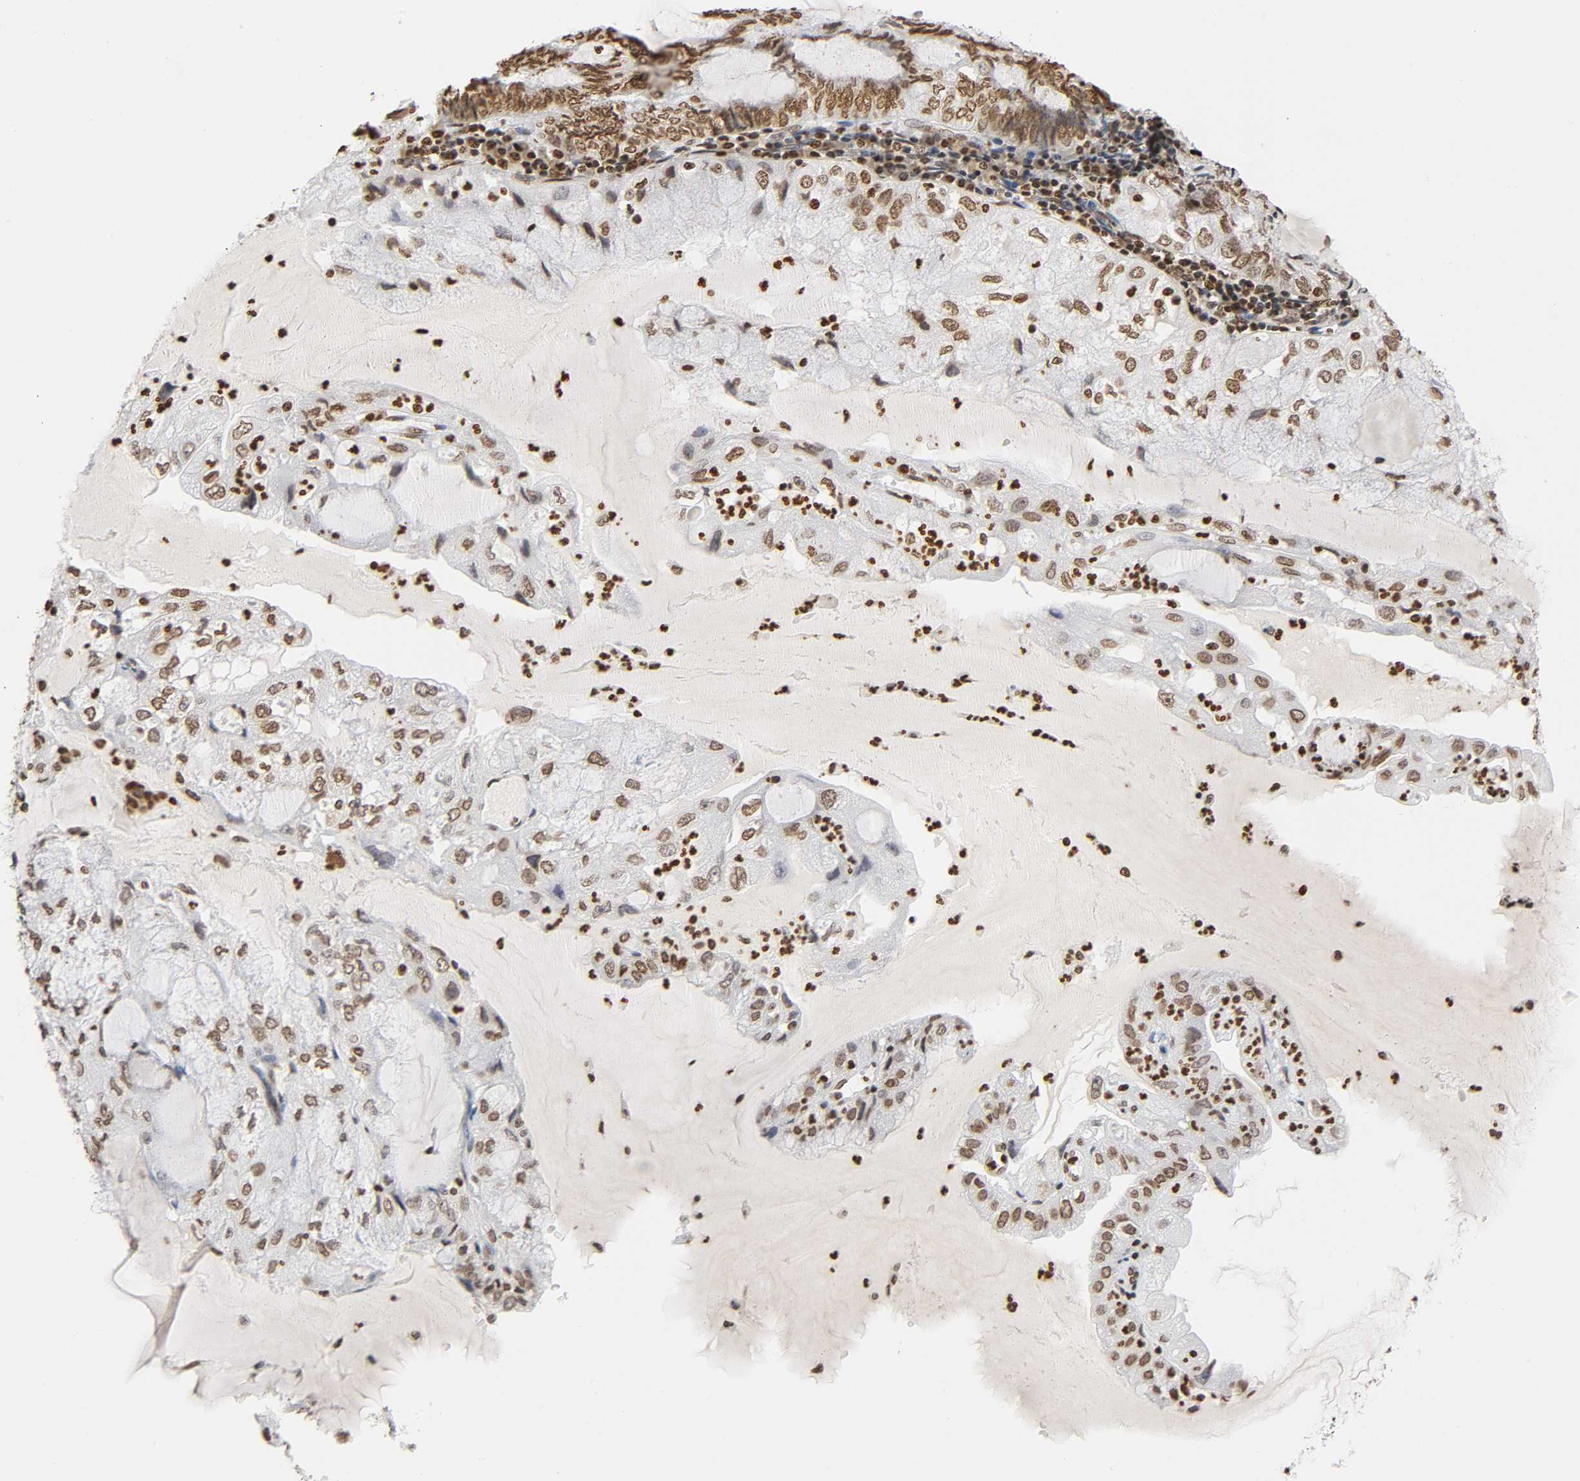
{"staining": {"intensity": "moderate", "quantity": ">75%", "location": "nuclear"}, "tissue": "endometrial cancer", "cell_type": "Tumor cells", "image_type": "cancer", "snomed": [{"axis": "morphology", "description": "Adenocarcinoma, NOS"}, {"axis": "topography", "description": "Endometrium"}], "caption": "Immunohistochemical staining of human endometrial cancer demonstrates moderate nuclear protein positivity in approximately >75% of tumor cells.", "gene": "HOXA6", "patient": {"sex": "female", "age": 81}}